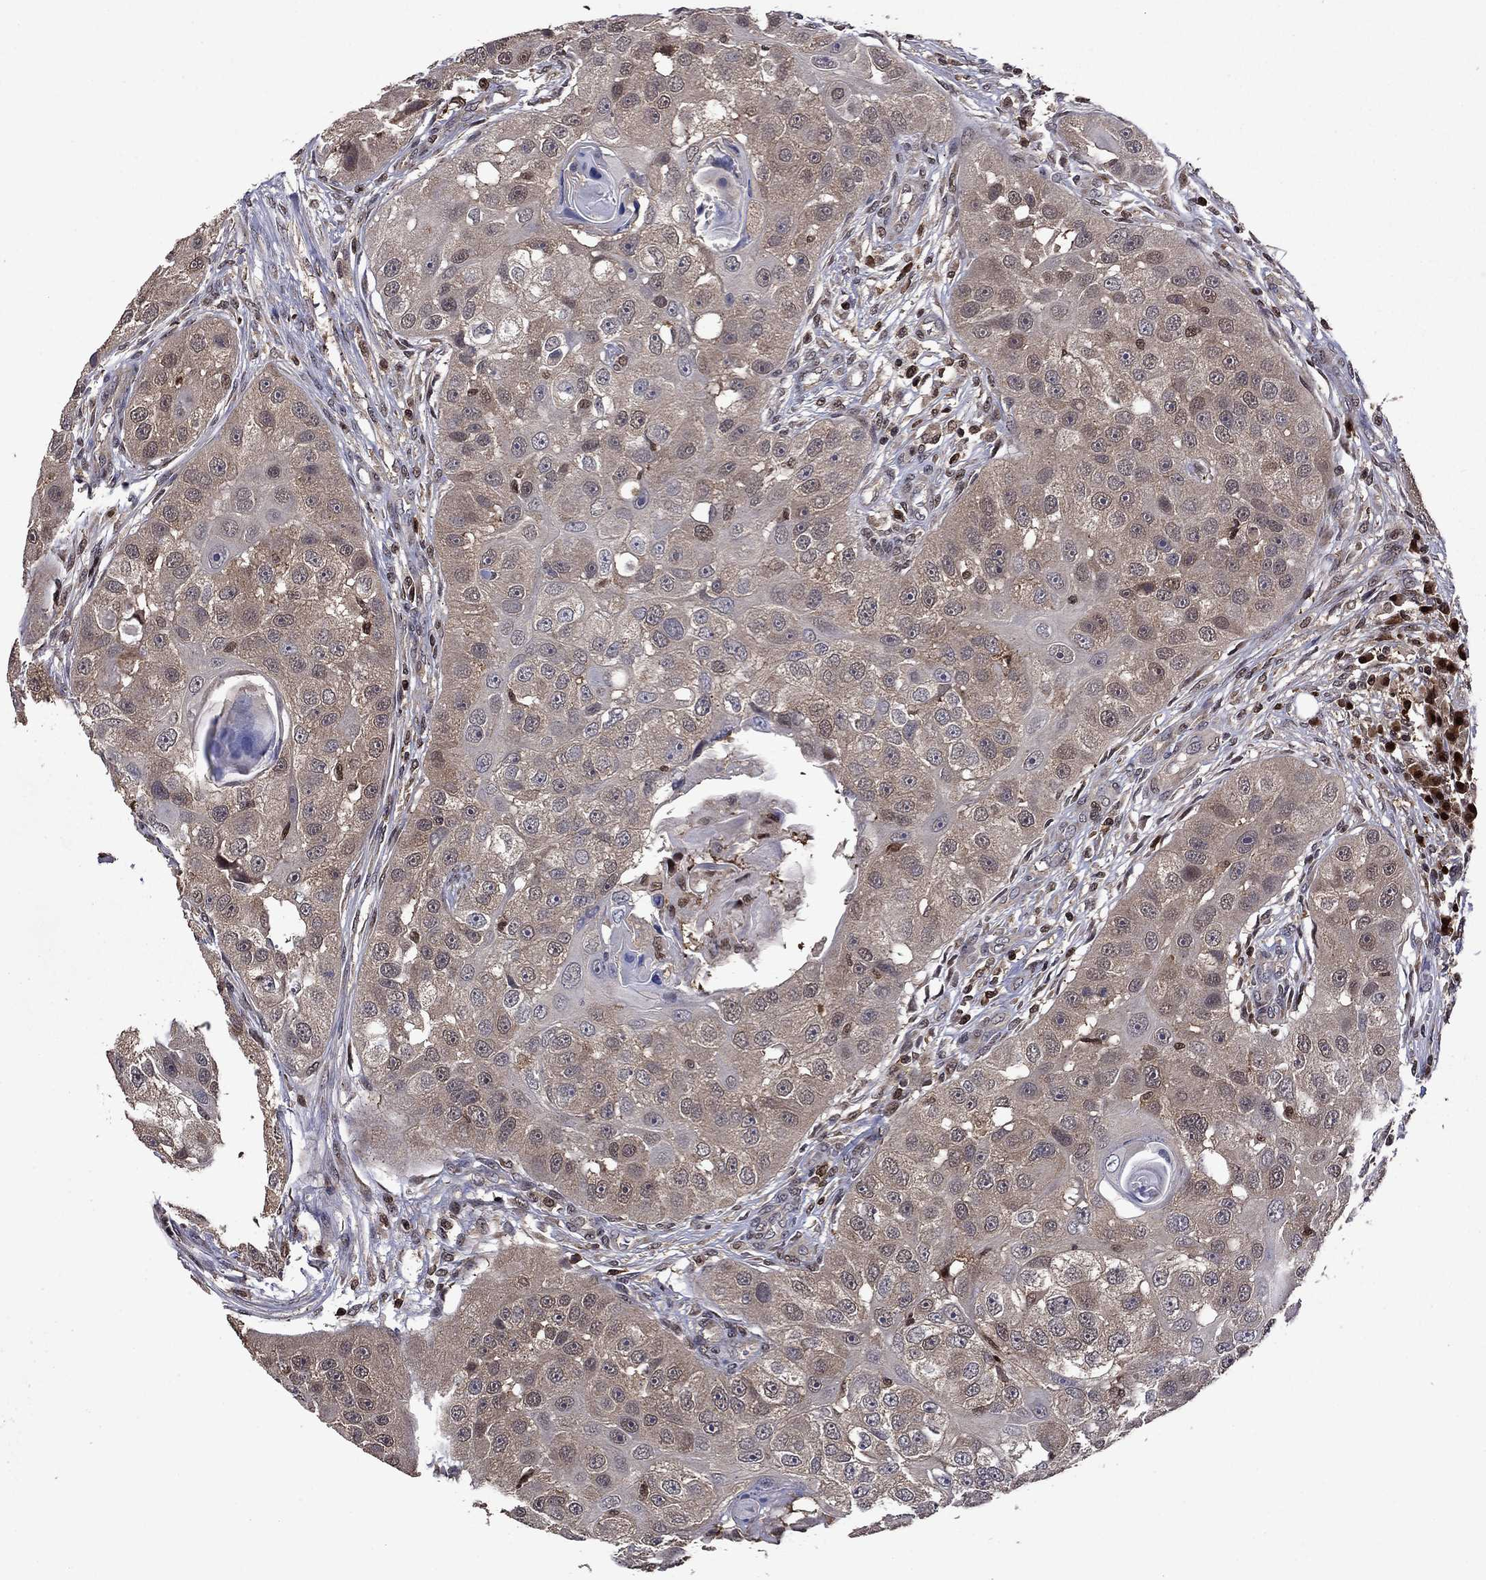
{"staining": {"intensity": "weak", "quantity": ">75%", "location": "cytoplasmic/membranous"}, "tissue": "head and neck cancer", "cell_type": "Tumor cells", "image_type": "cancer", "snomed": [{"axis": "morphology", "description": "Normal tissue, NOS"}, {"axis": "morphology", "description": "Squamous cell carcinoma, NOS"}, {"axis": "topography", "description": "Skeletal muscle"}, {"axis": "topography", "description": "Head-Neck"}], "caption": "High-magnification brightfield microscopy of head and neck squamous cell carcinoma stained with DAB (brown) and counterstained with hematoxylin (blue). tumor cells exhibit weak cytoplasmic/membranous staining is present in about>75% of cells.", "gene": "APPBP2", "patient": {"sex": "male", "age": 51}}